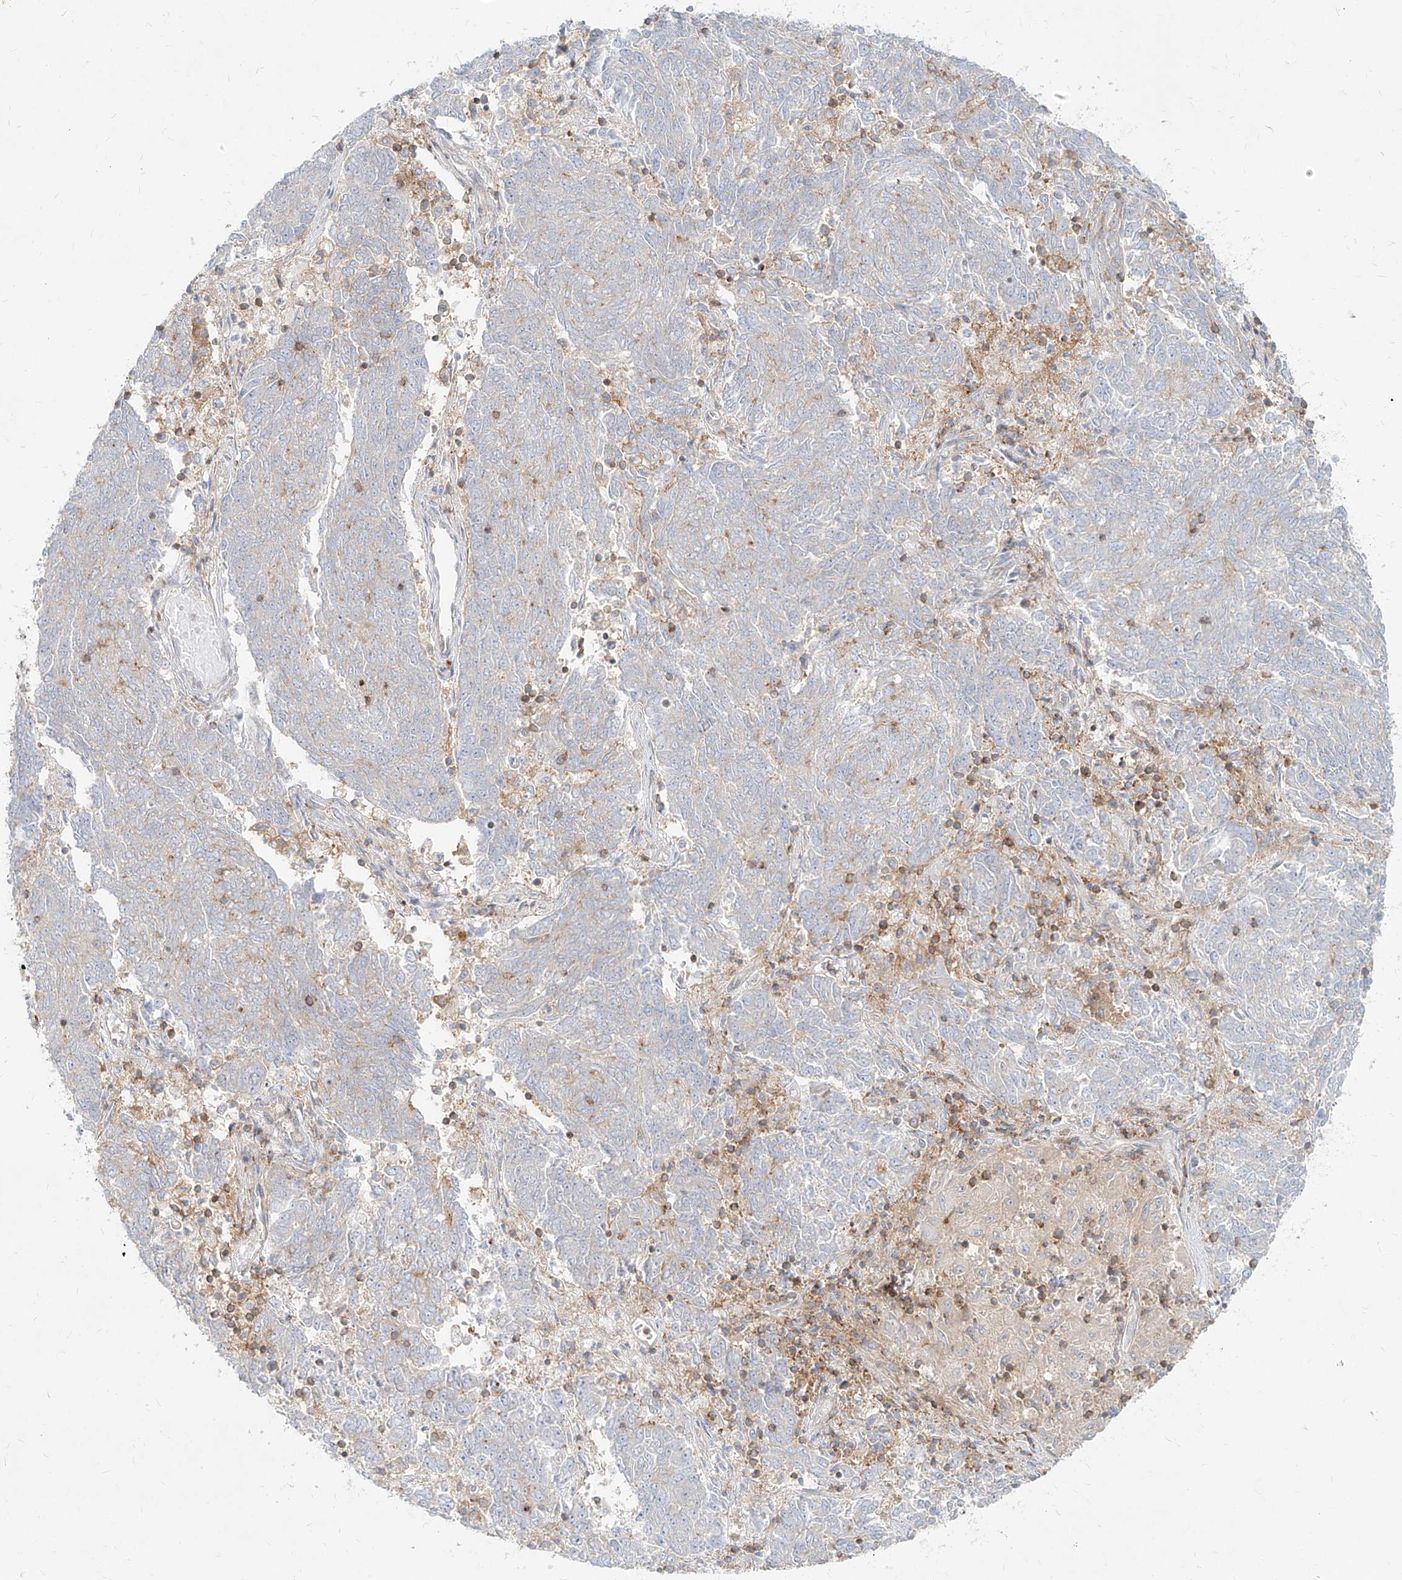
{"staining": {"intensity": "negative", "quantity": "none", "location": "none"}, "tissue": "endometrial cancer", "cell_type": "Tumor cells", "image_type": "cancer", "snomed": [{"axis": "morphology", "description": "Adenocarcinoma, NOS"}, {"axis": "topography", "description": "Endometrium"}], "caption": "Tumor cells are negative for brown protein staining in endometrial cancer (adenocarcinoma). (DAB IHC with hematoxylin counter stain).", "gene": "SLC2A12", "patient": {"sex": "female", "age": 80}}